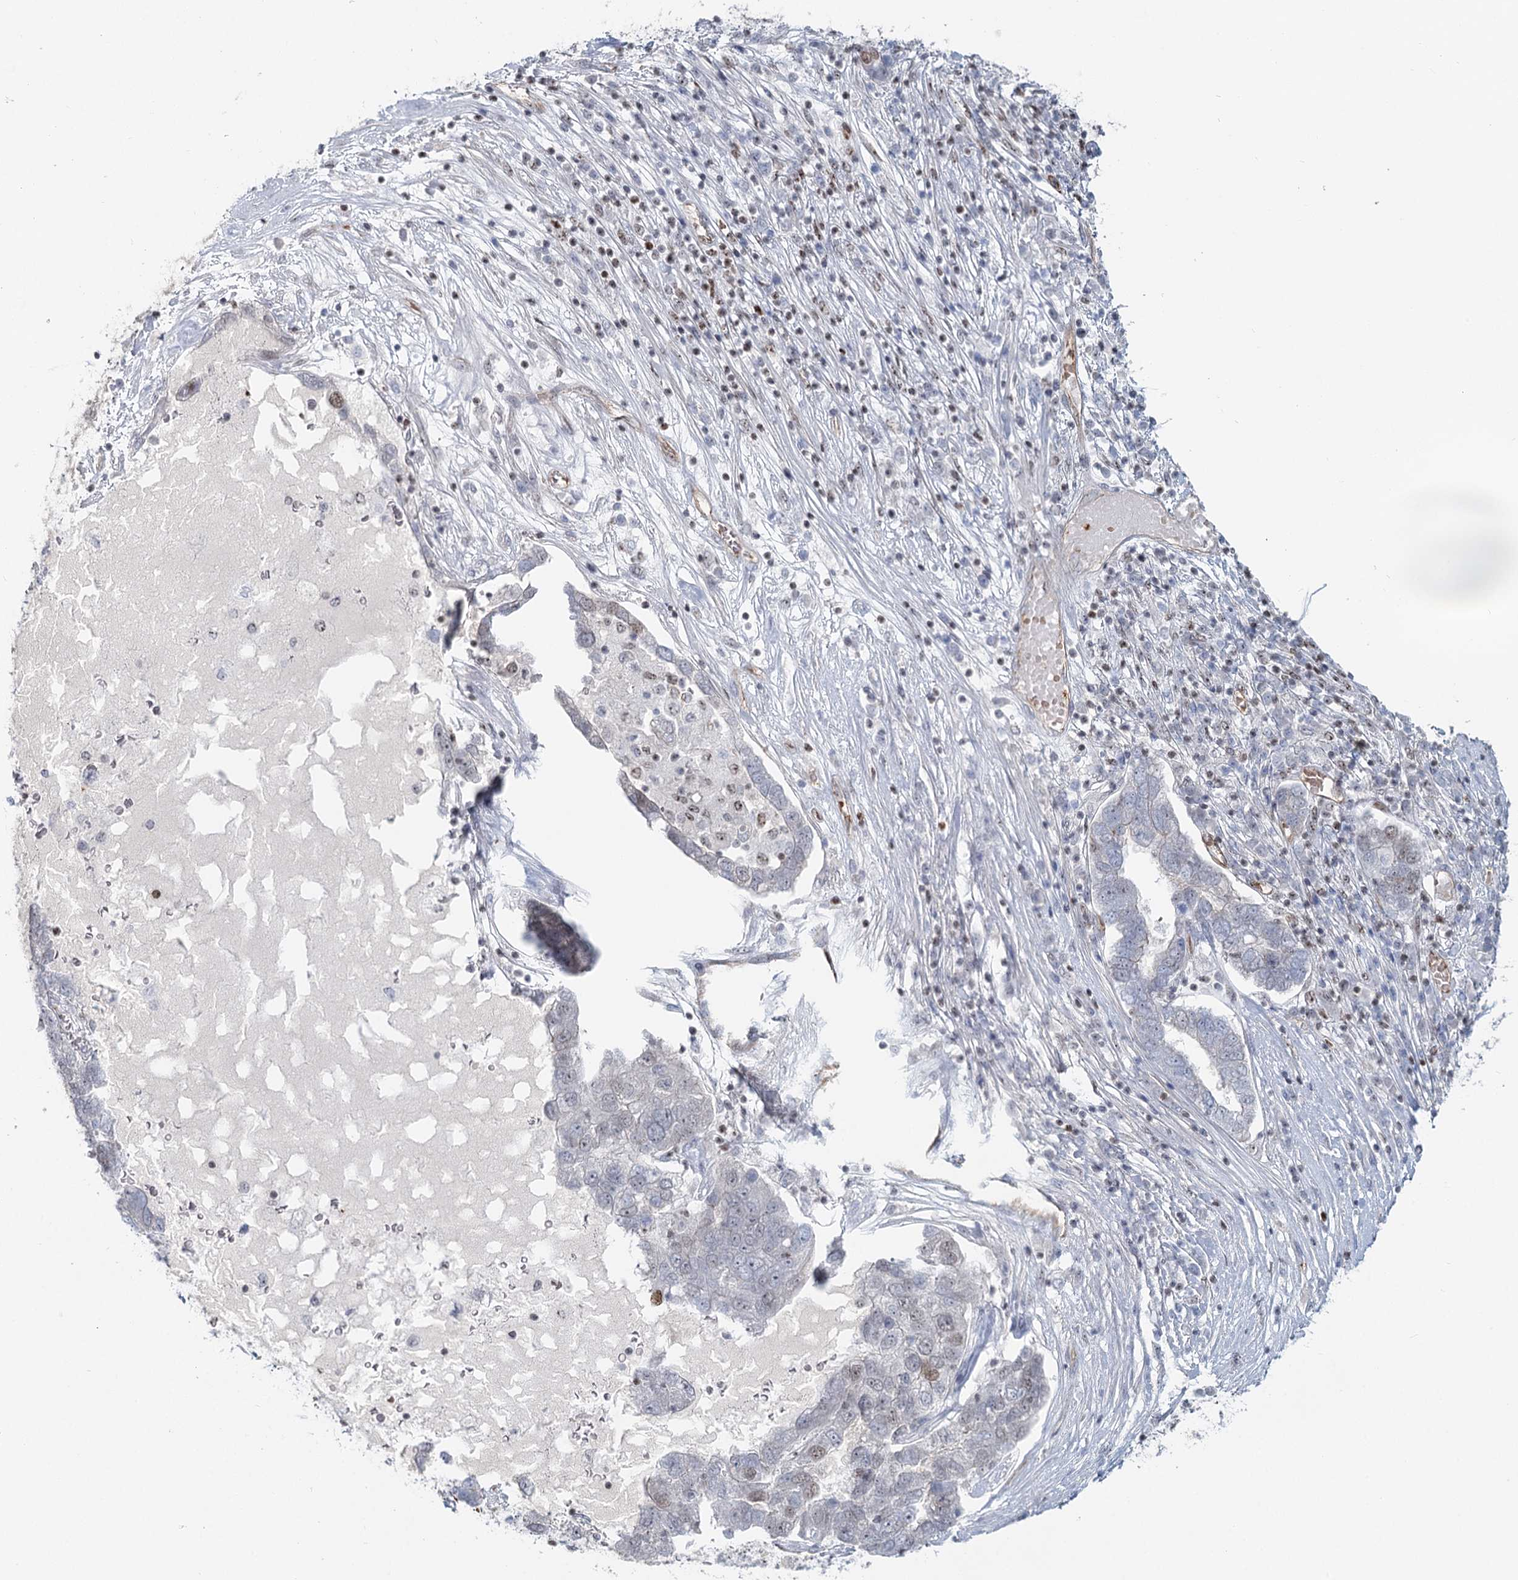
{"staining": {"intensity": "weak", "quantity": "<25%", "location": "nuclear"}, "tissue": "pancreatic cancer", "cell_type": "Tumor cells", "image_type": "cancer", "snomed": [{"axis": "morphology", "description": "Adenocarcinoma, NOS"}, {"axis": "topography", "description": "Pancreas"}], "caption": "Human pancreatic cancer stained for a protein using immunohistochemistry reveals no positivity in tumor cells.", "gene": "ZFYVE28", "patient": {"sex": "female", "age": 61}}